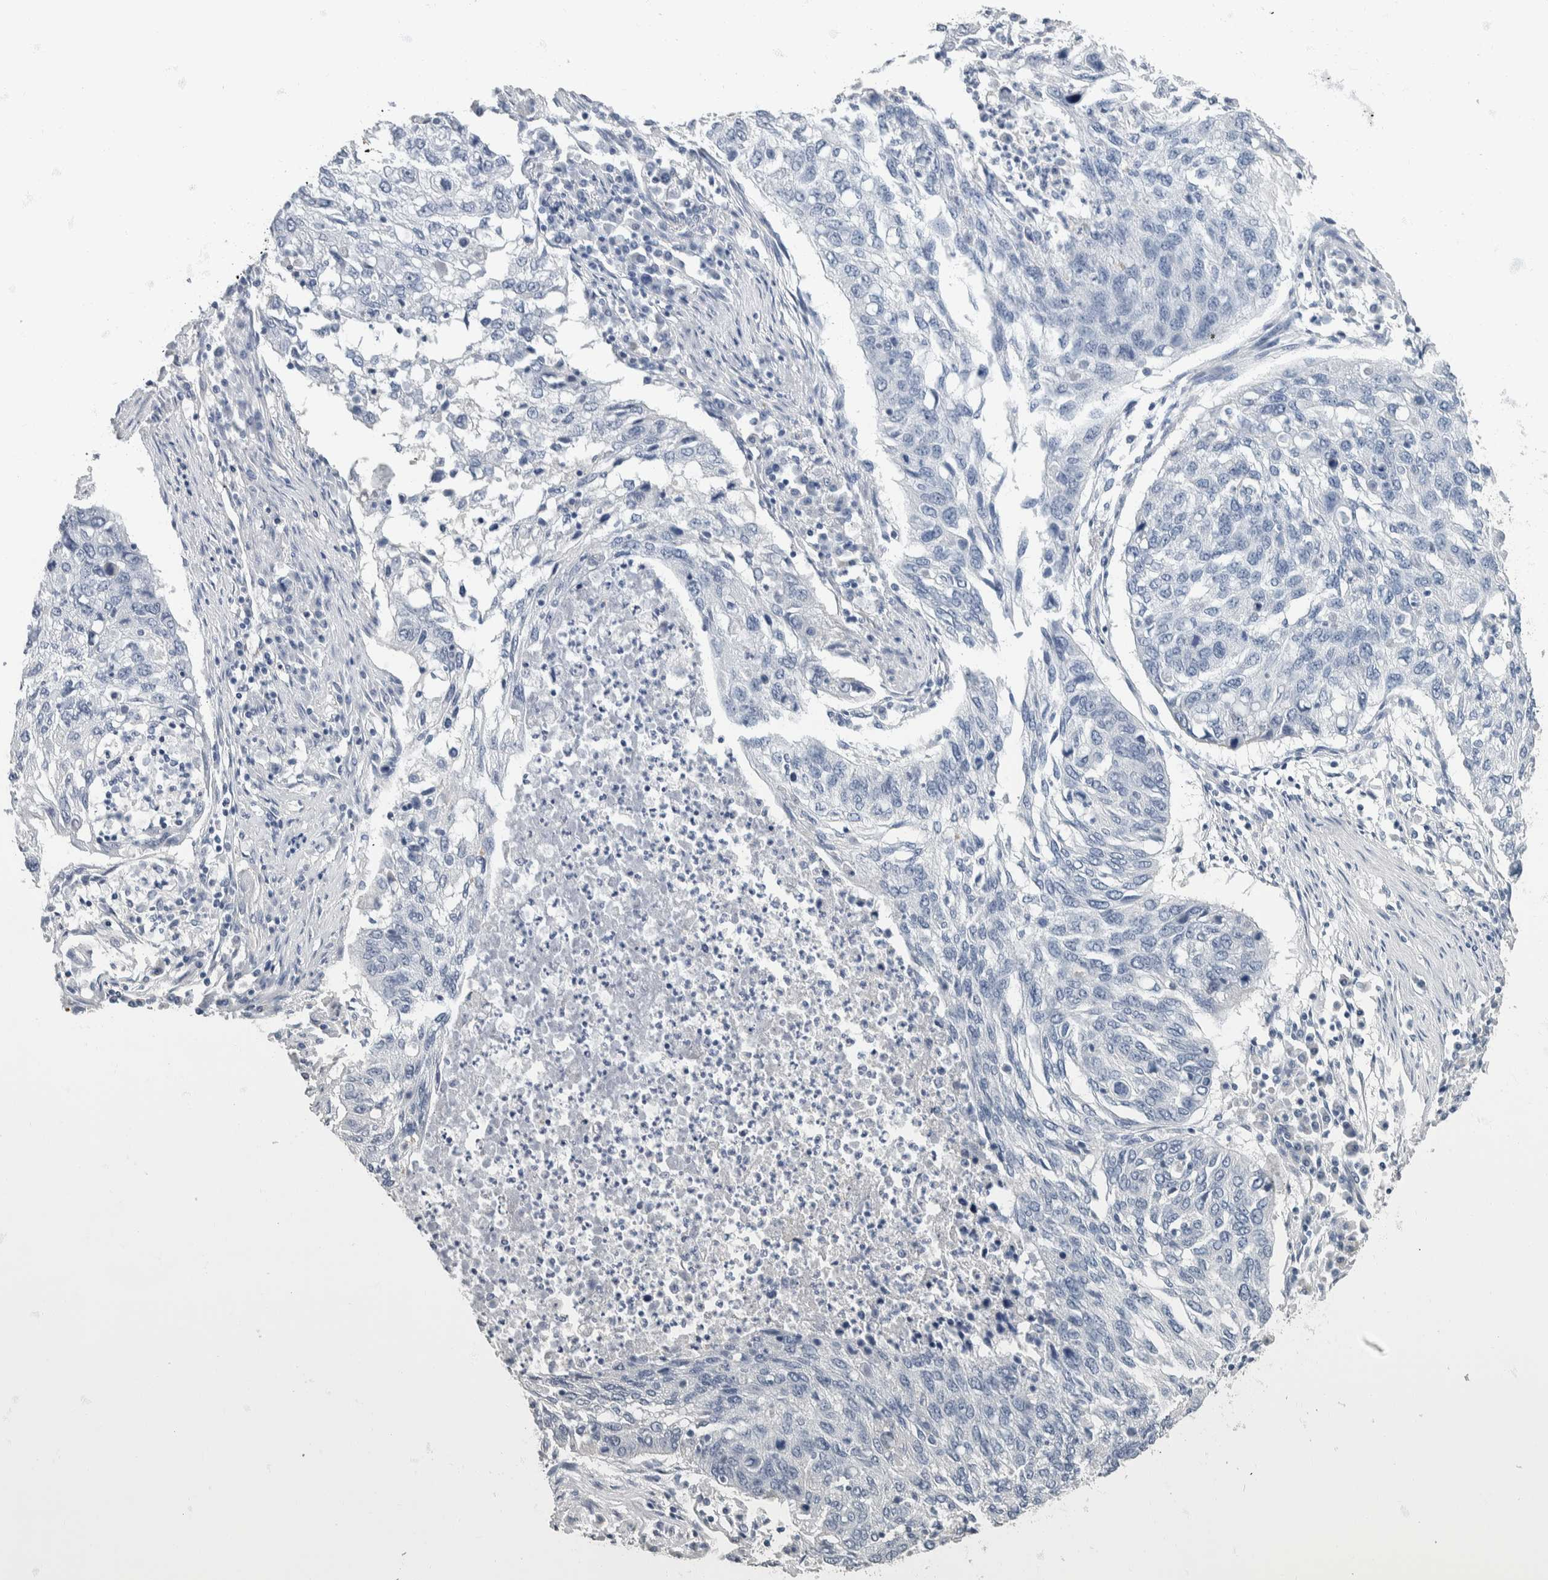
{"staining": {"intensity": "negative", "quantity": "none", "location": "none"}, "tissue": "lung cancer", "cell_type": "Tumor cells", "image_type": "cancer", "snomed": [{"axis": "morphology", "description": "Squamous cell carcinoma, NOS"}, {"axis": "topography", "description": "Lung"}], "caption": "DAB (3,3'-diaminobenzidine) immunohistochemical staining of lung cancer reveals no significant expression in tumor cells.", "gene": "NEFM", "patient": {"sex": "female", "age": 63}}